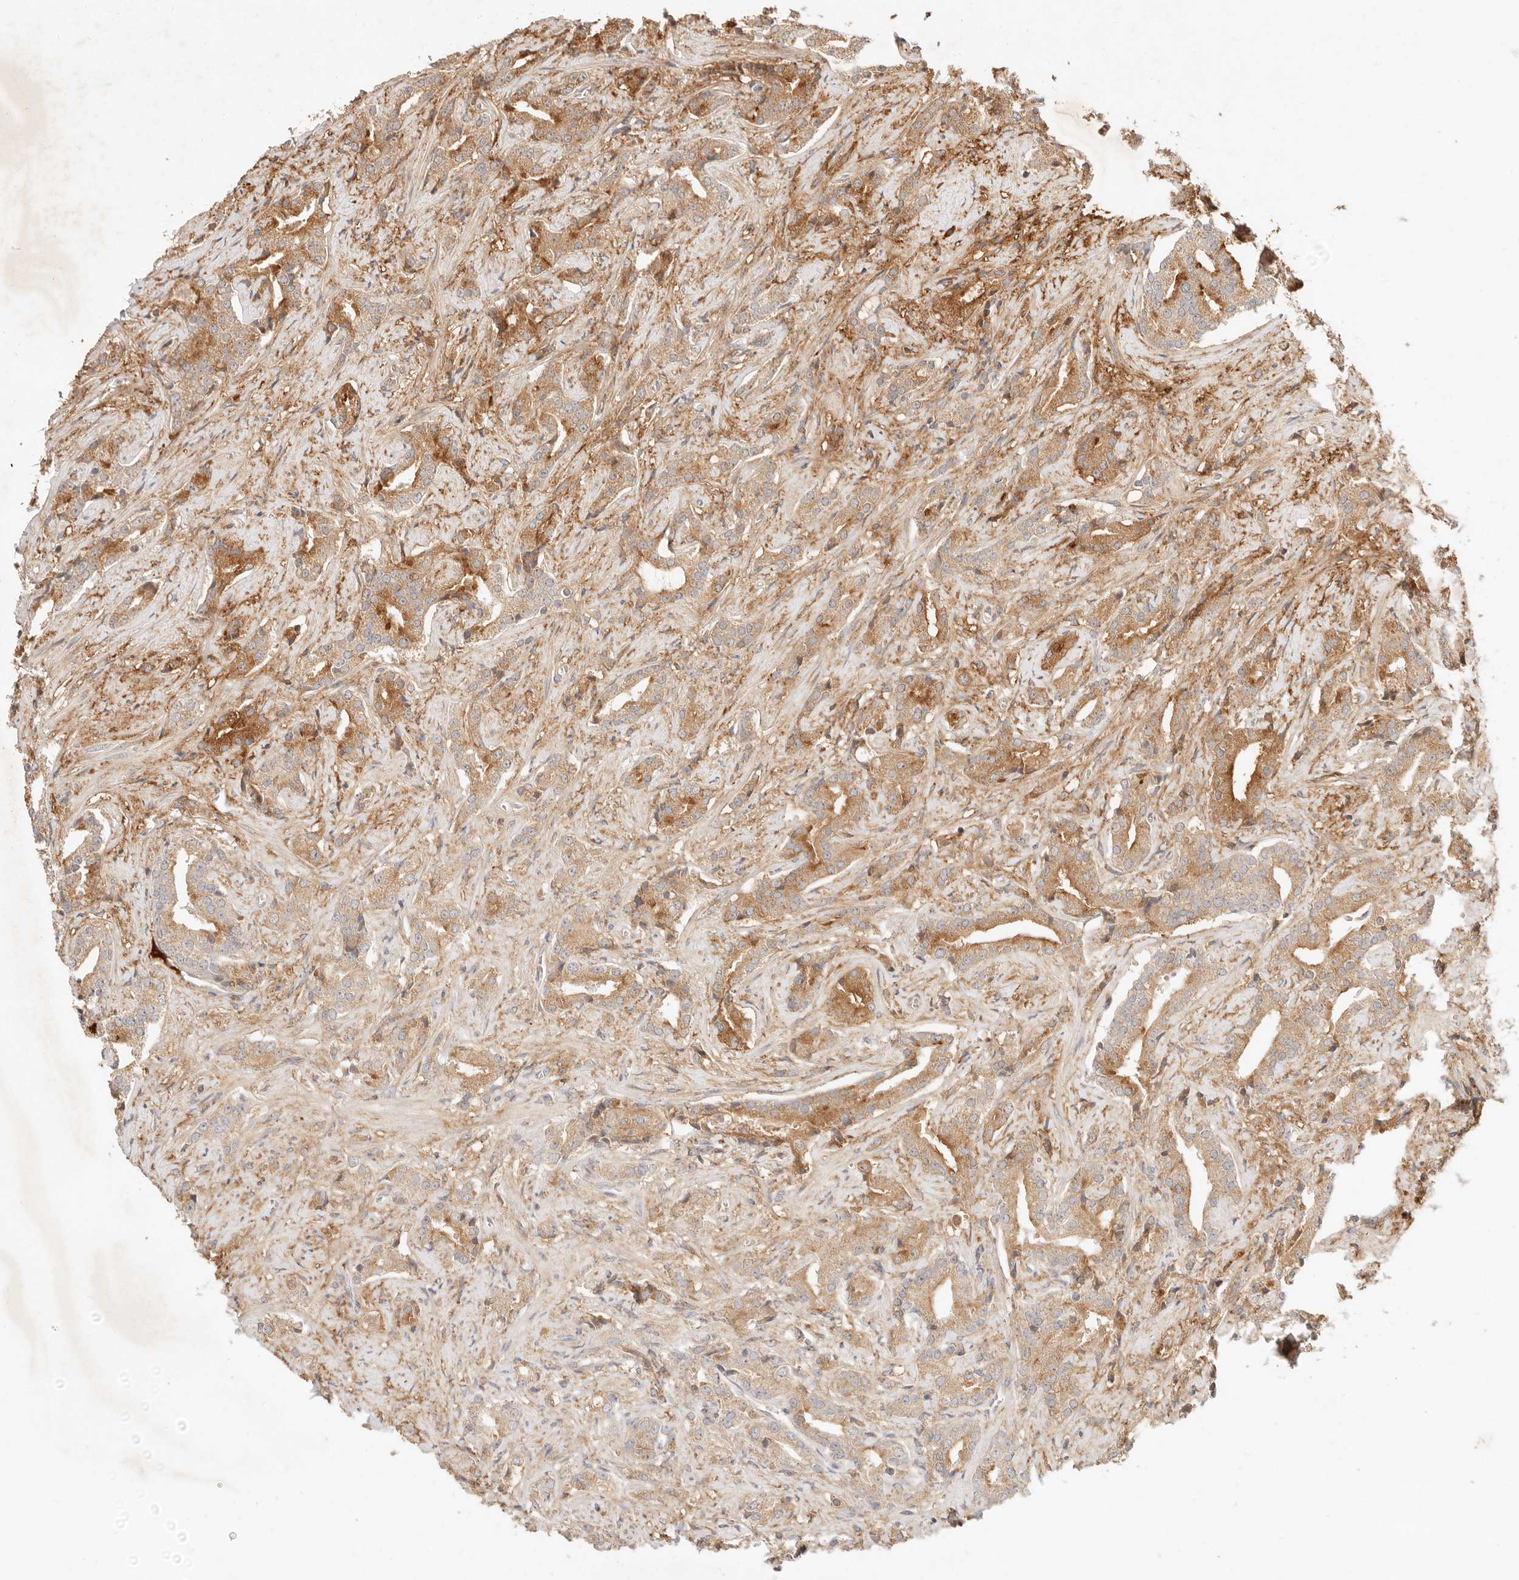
{"staining": {"intensity": "moderate", "quantity": ">75%", "location": "cytoplasmic/membranous"}, "tissue": "prostate cancer", "cell_type": "Tumor cells", "image_type": "cancer", "snomed": [{"axis": "morphology", "description": "Adenocarcinoma, Low grade"}, {"axis": "topography", "description": "Prostate"}], "caption": "This is an image of immunohistochemistry (IHC) staining of prostate cancer, which shows moderate positivity in the cytoplasmic/membranous of tumor cells.", "gene": "UBXN10", "patient": {"sex": "male", "age": 67}}